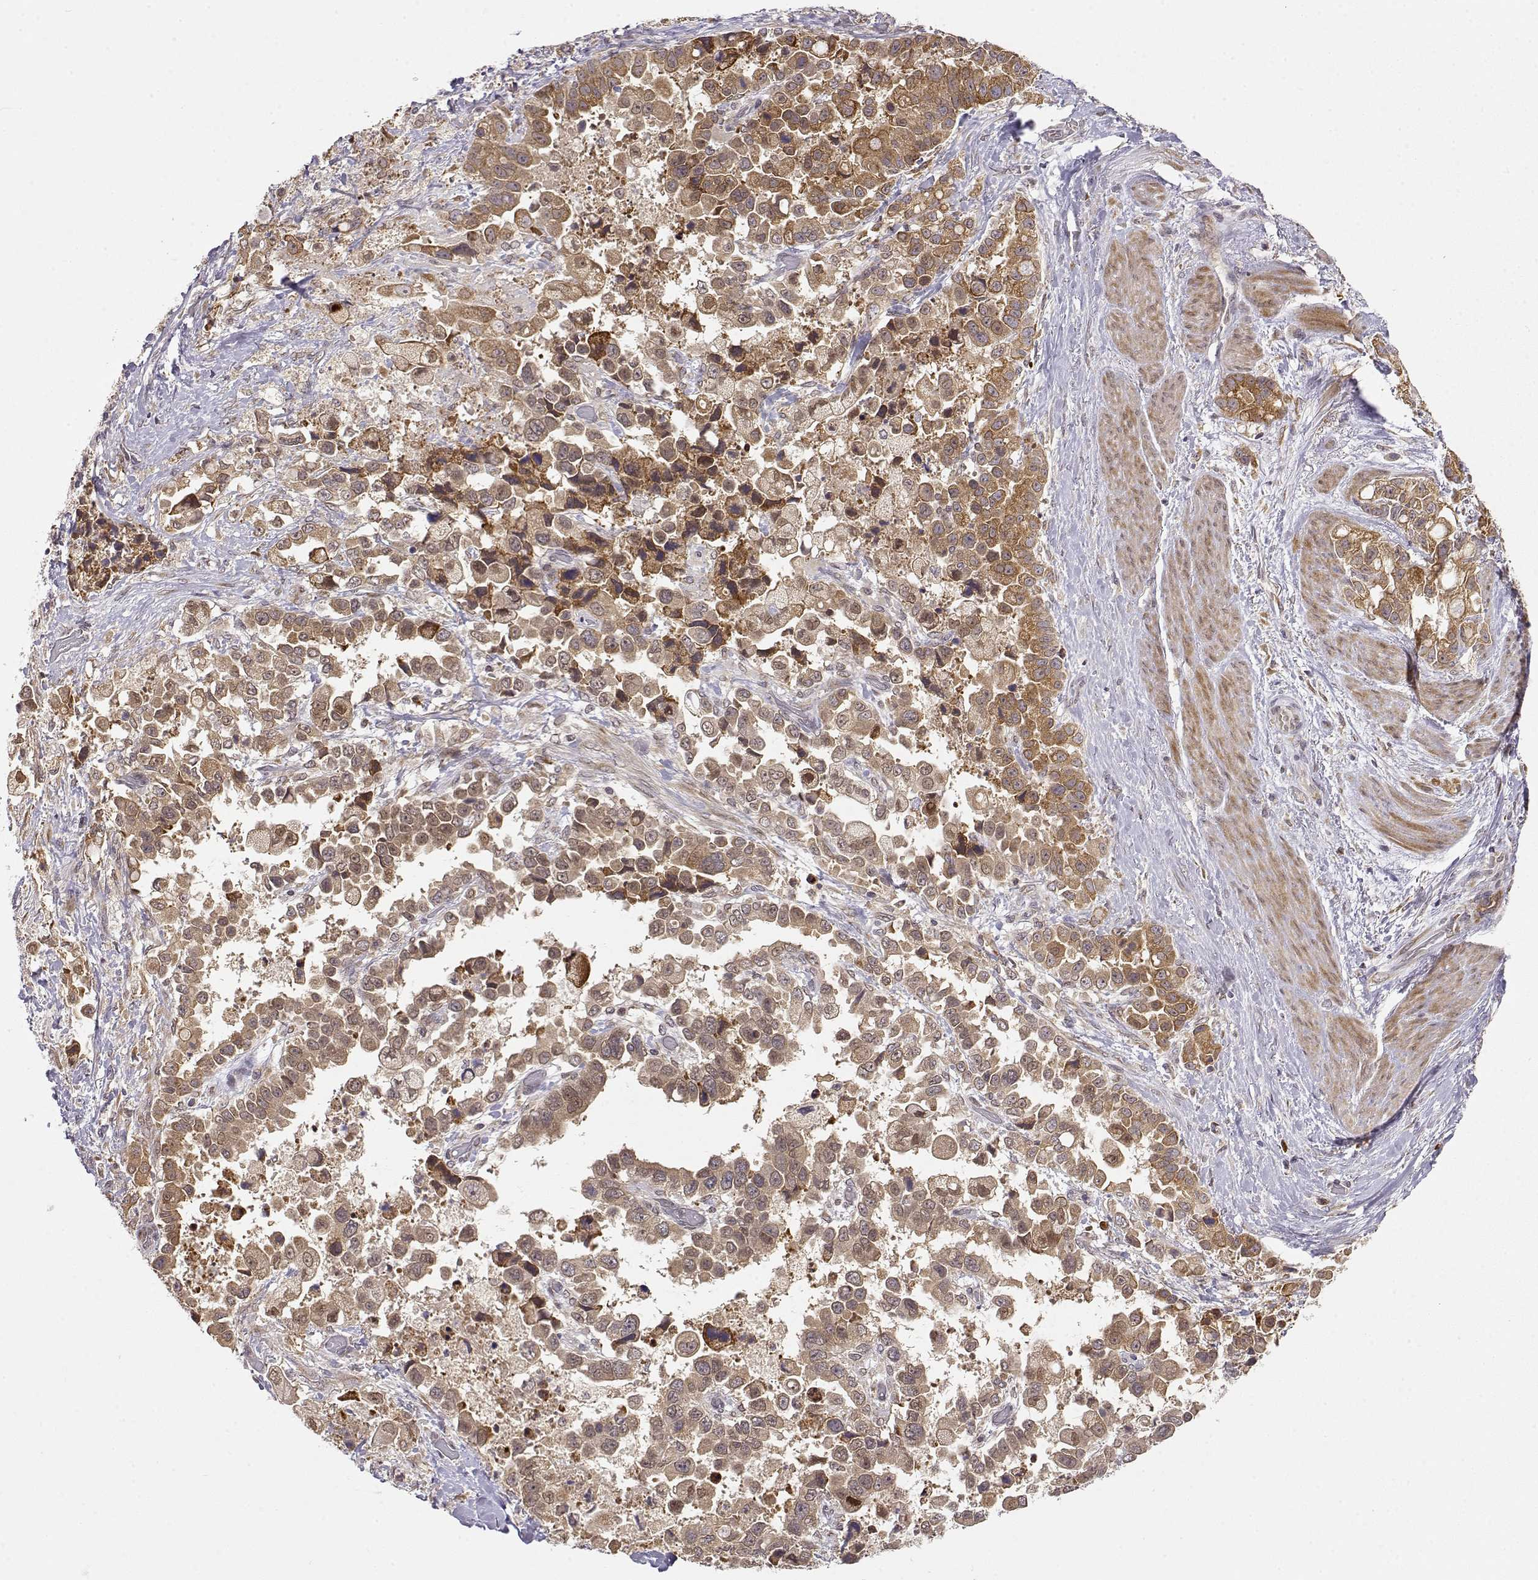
{"staining": {"intensity": "moderate", "quantity": ">75%", "location": "cytoplasmic/membranous"}, "tissue": "stomach cancer", "cell_type": "Tumor cells", "image_type": "cancer", "snomed": [{"axis": "morphology", "description": "Adenocarcinoma, NOS"}, {"axis": "topography", "description": "Stomach"}], "caption": "Immunohistochemistry (IHC) of human stomach adenocarcinoma reveals medium levels of moderate cytoplasmic/membranous staining in approximately >75% of tumor cells.", "gene": "ERGIC2", "patient": {"sex": "male", "age": 59}}